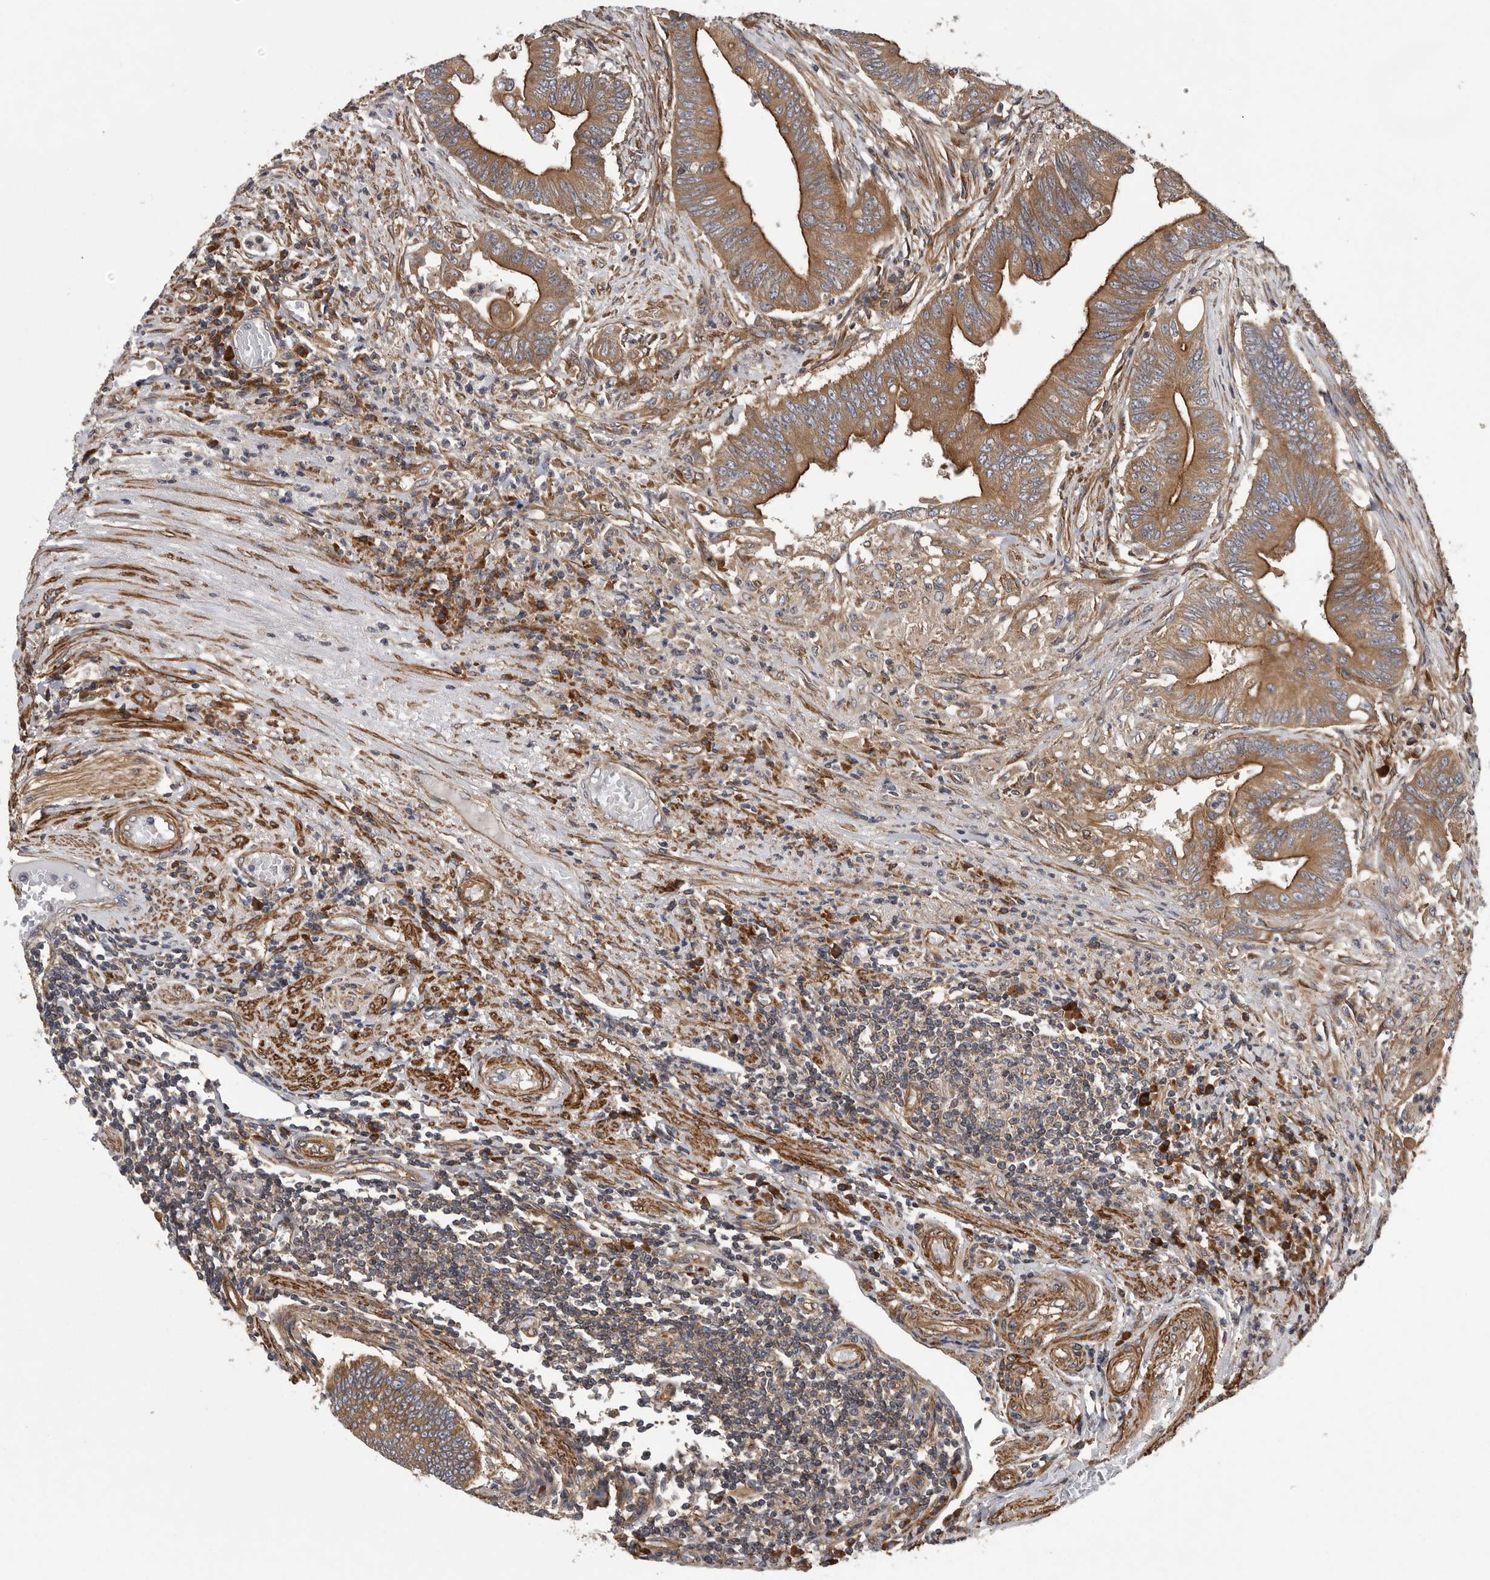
{"staining": {"intensity": "moderate", "quantity": ">75%", "location": "cytoplasmic/membranous"}, "tissue": "colorectal cancer", "cell_type": "Tumor cells", "image_type": "cancer", "snomed": [{"axis": "morphology", "description": "Adenoma, NOS"}, {"axis": "morphology", "description": "Adenocarcinoma, NOS"}, {"axis": "topography", "description": "Colon"}], "caption": "Immunohistochemistry (DAB) staining of colorectal cancer (adenoma) reveals moderate cytoplasmic/membranous protein expression in approximately >75% of tumor cells. (IHC, brightfield microscopy, high magnification).", "gene": "OXR1", "patient": {"sex": "male", "age": 79}}